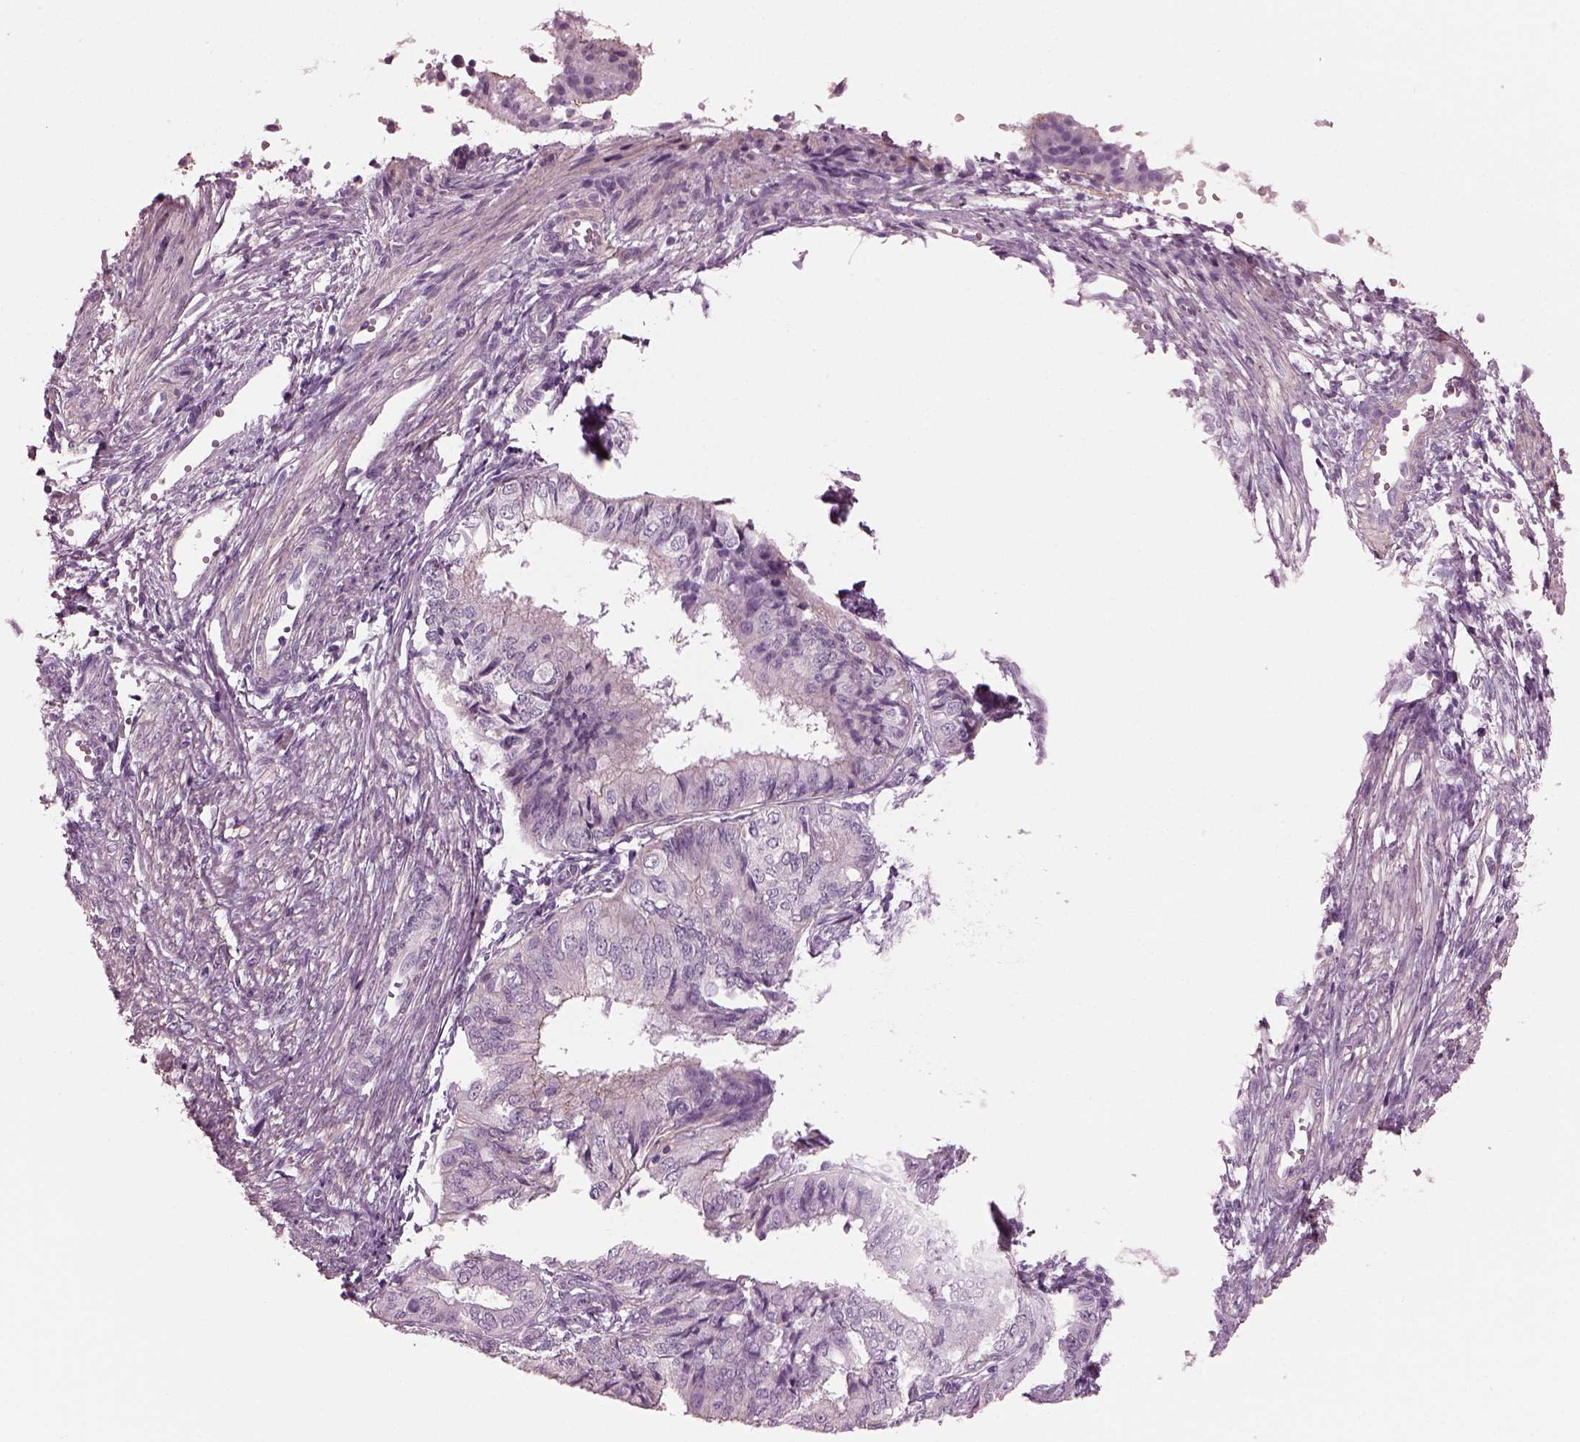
{"staining": {"intensity": "negative", "quantity": "none", "location": "none"}, "tissue": "endometrial cancer", "cell_type": "Tumor cells", "image_type": "cancer", "snomed": [{"axis": "morphology", "description": "Adenocarcinoma, NOS"}, {"axis": "topography", "description": "Endometrium"}], "caption": "DAB immunohistochemical staining of endometrial cancer displays no significant positivity in tumor cells. (DAB (3,3'-diaminobenzidine) IHC visualized using brightfield microscopy, high magnification).", "gene": "BFSP1", "patient": {"sex": "female", "age": 58}}